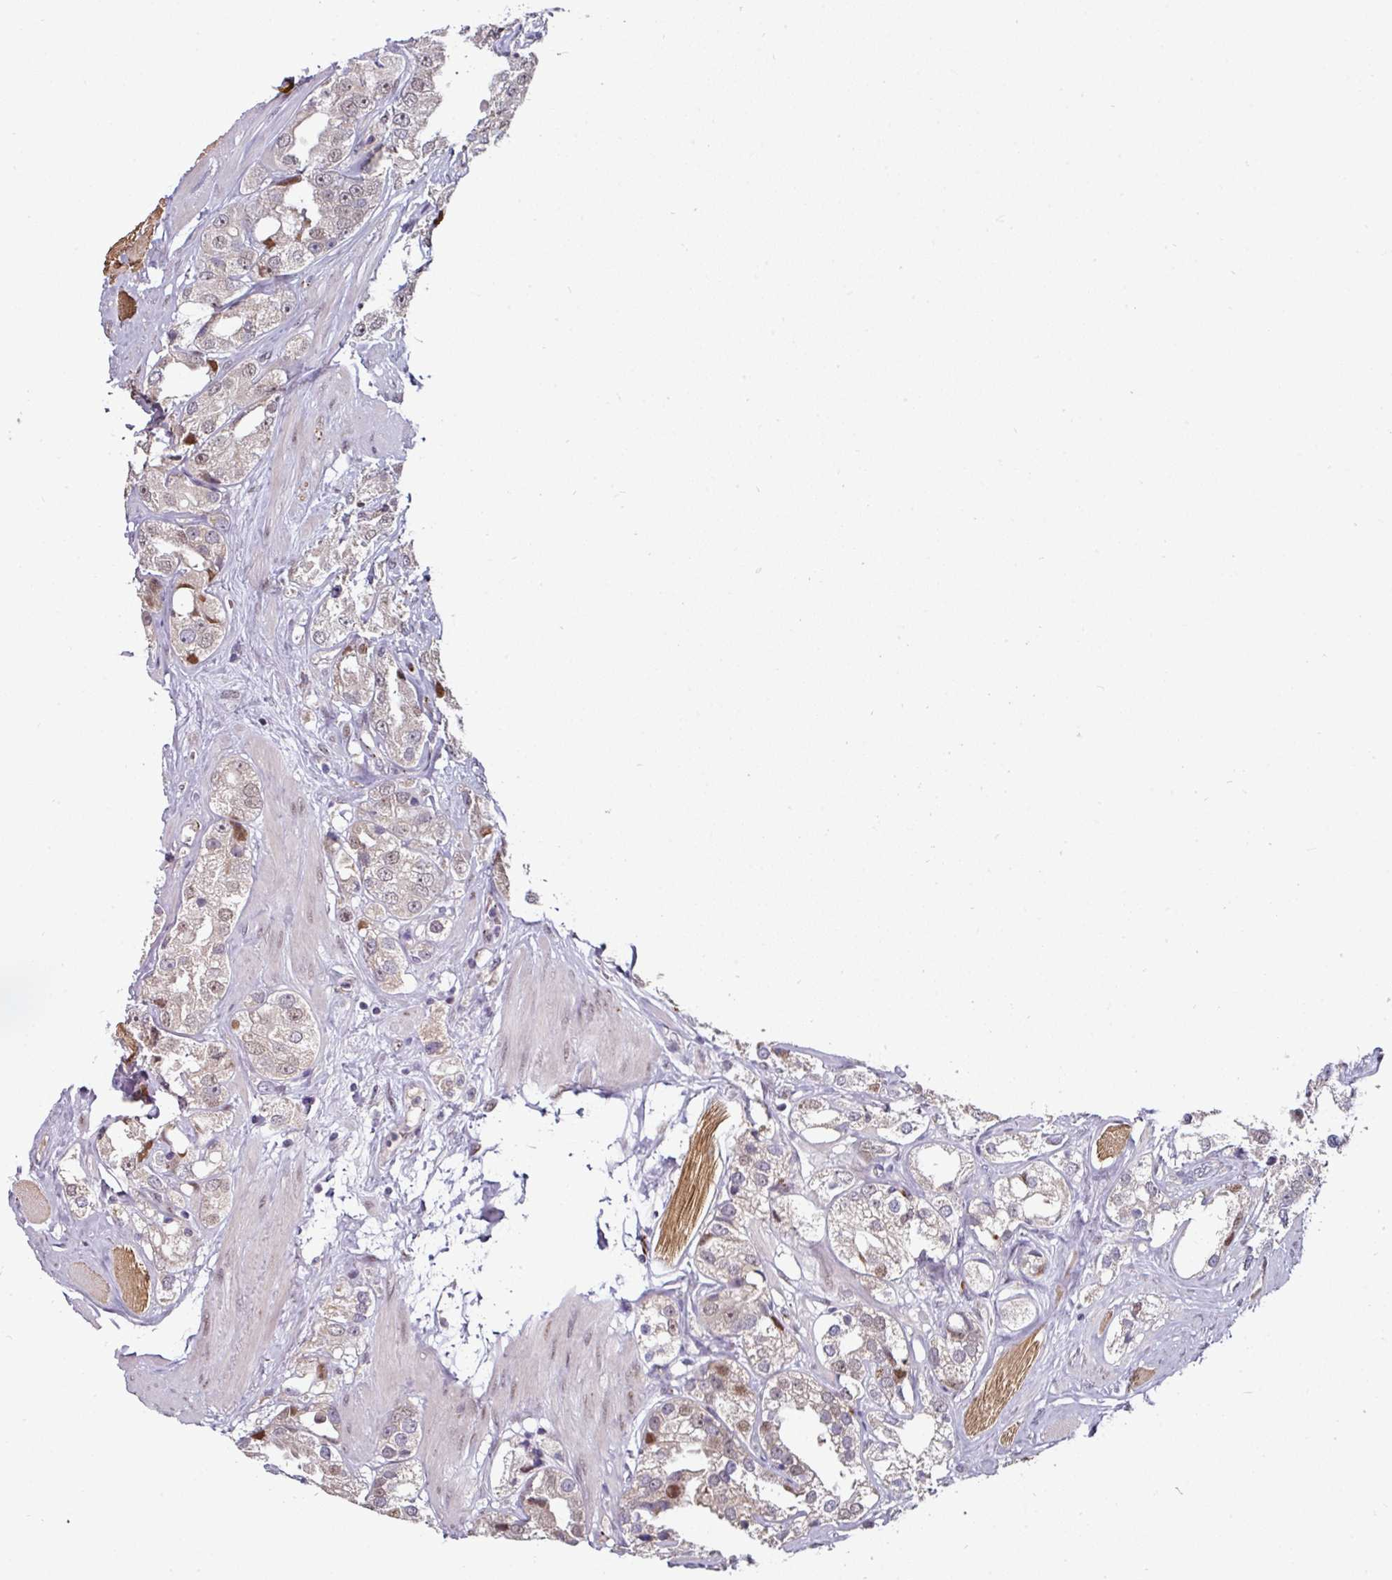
{"staining": {"intensity": "weak", "quantity": "<25%", "location": "cytoplasmic/membranous,nuclear"}, "tissue": "prostate cancer", "cell_type": "Tumor cells", "image_type": "cancer", "snomed": [{"axis": "morphology", "description": "Adenocarcinoma, NOS"}, {"axis": "topography", "description": "Prostate"}], "caption": "Tumor cells show no significant protein staining in prostate adenocarcinoma. (Stains: DAB (3,3'-diaminobenzidine) immunohistochemistry (IHC) with hematoxylin counter stain, Microscopy: brightfield microscopy at high magnification).", "gene": "SWSAP1", "patient": {"sex": "male", "age": 79}}